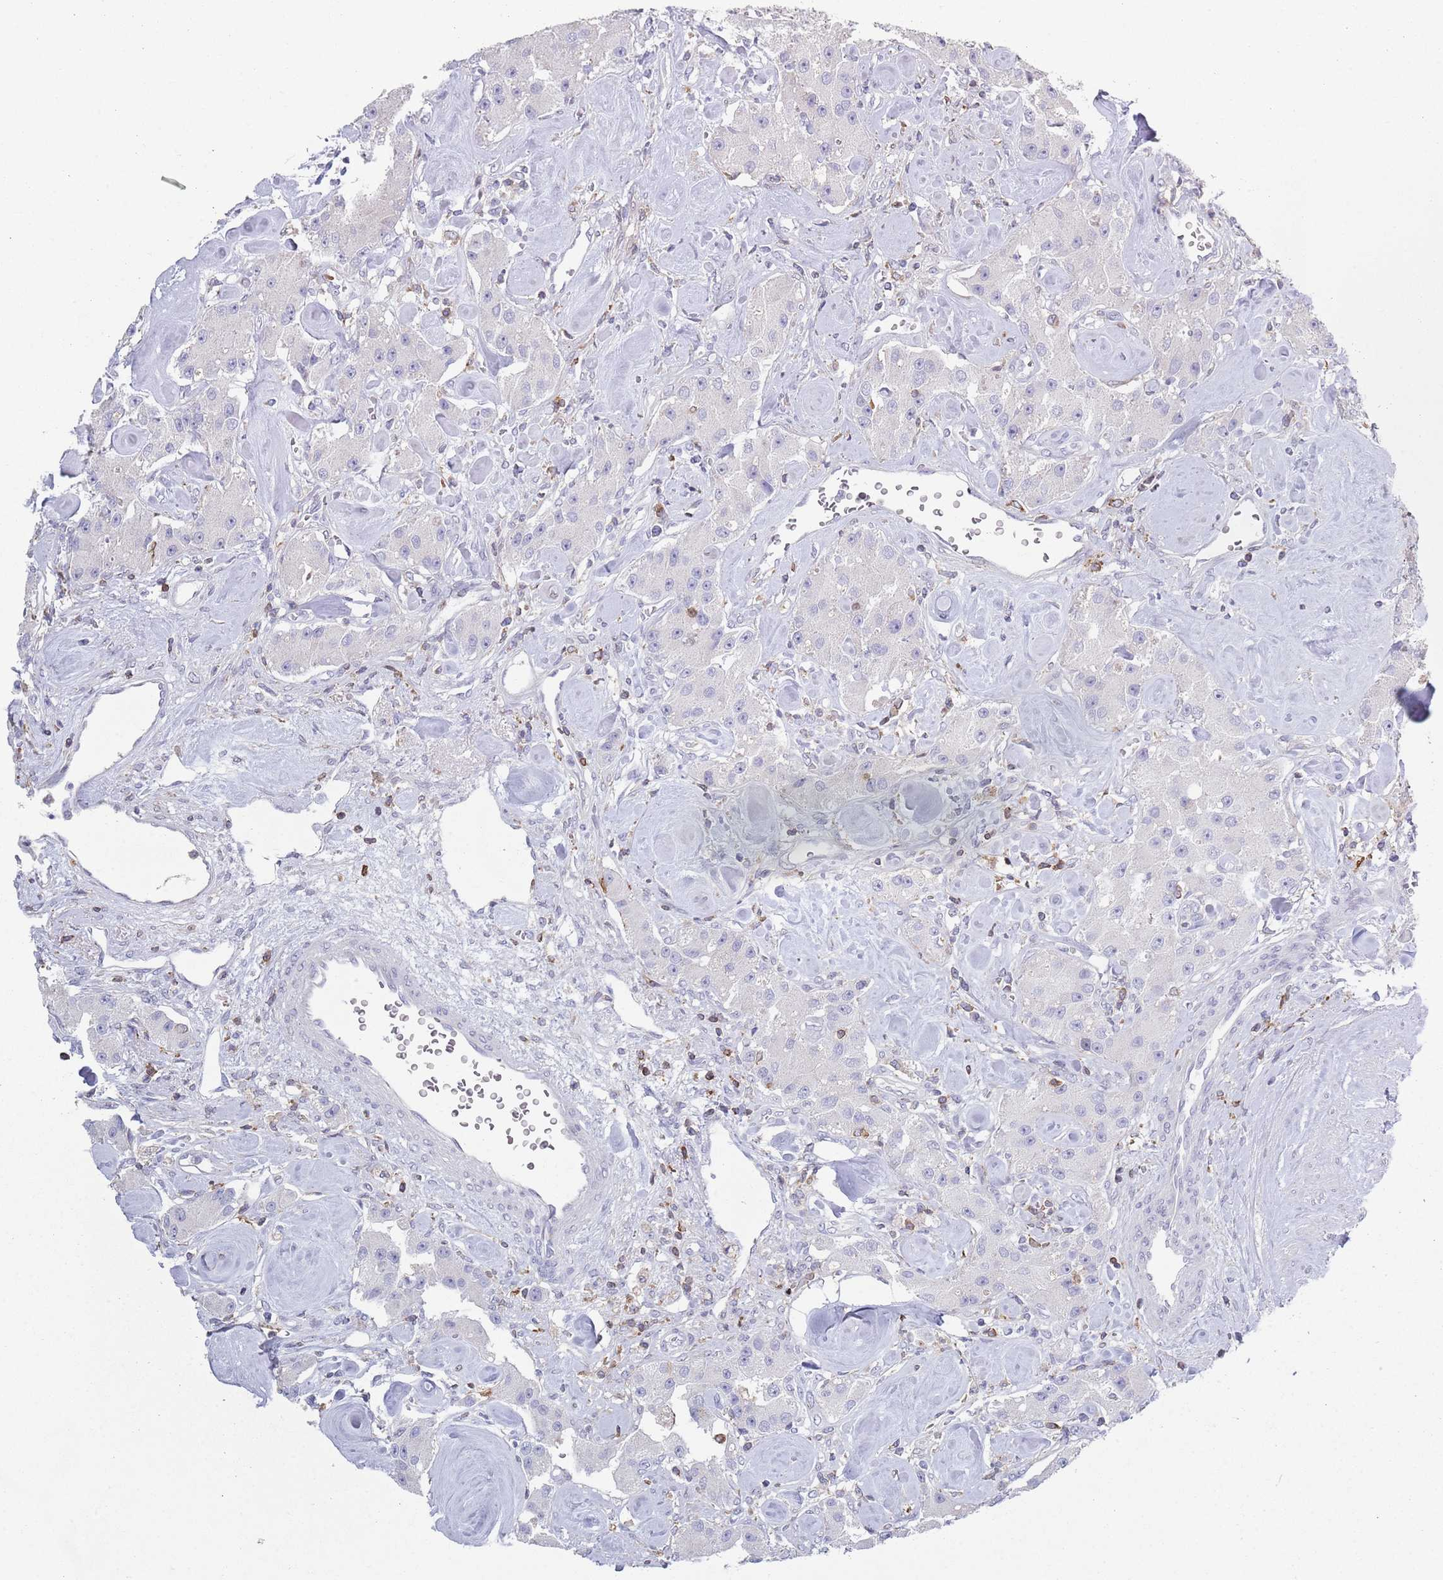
{"staining": {"intensity": "negative", "quantity": "none", "location": "none"}, "tissue": "carcinoid", "cell_type": "Tumor cells", "image_type": "cancer", "snomed": [{"axis": "morphology", "description": "Carcinoid, malignant, NOS"}, {"axis": "topography", "description": "Pancreas"}], "caption": "Tumor cells show no significant staining in carcinoid.", "gene": "LPXN", "patient": {"sex": "male", "age": 41}}